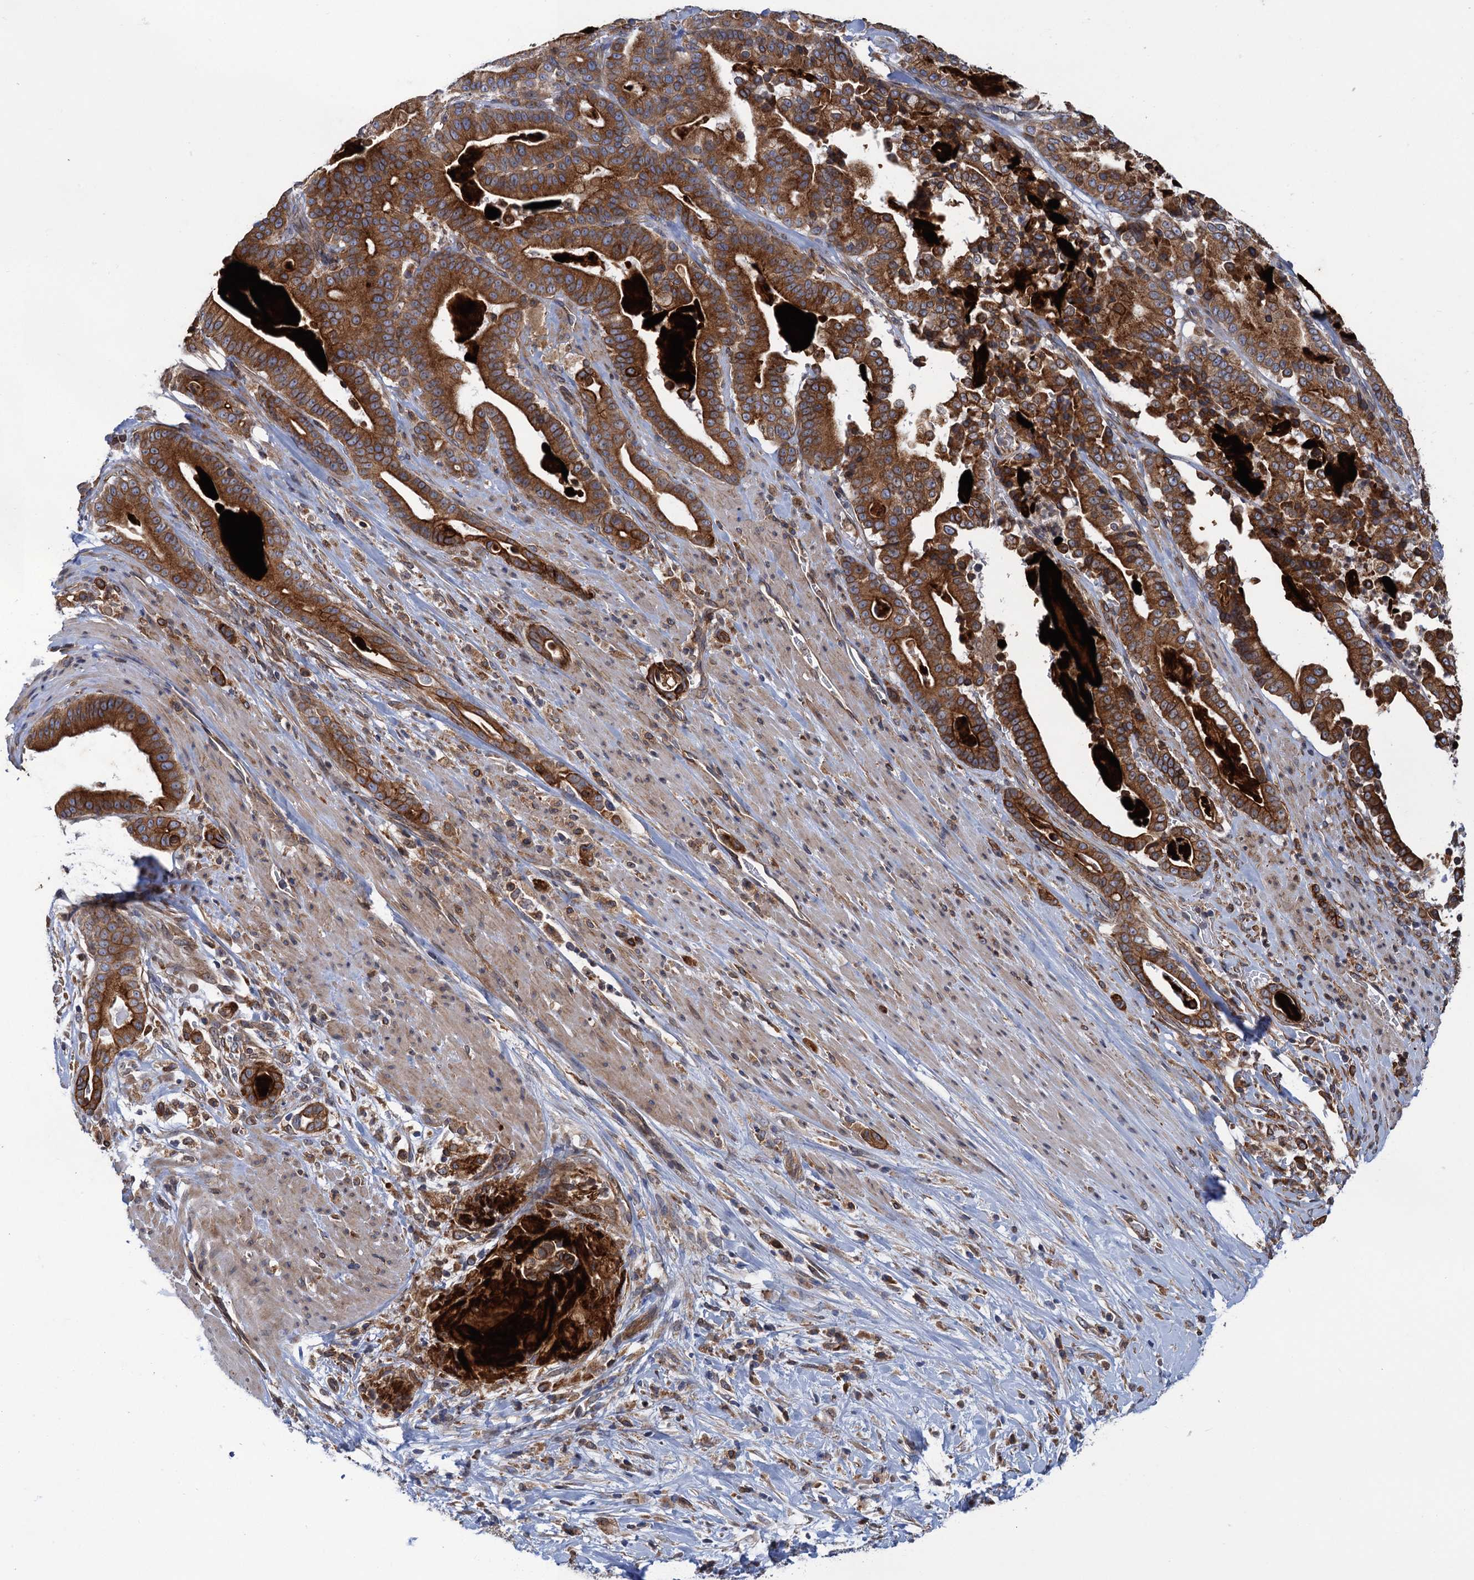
{"staining": {"intensity": "strong", "quantity": ">75%", "location": "cytoplasmic/membranous"}, "tissue": "pancreatic cancer", "cell_type": "Tumor cells", "image_type": "cancer", "snomed": [{"axis": "morphology", "description": "Adenocarcinoma, NOS"}, {"axis": "topography", "description": "Pancreas"}], "caption": "Tumor cells reveal strong cytoplasmic/membranous positivity in about >75% of cells in pancreatic cancer (adenocarcinoma).", "gene": "ARMC5", "patient": {"sex": "male", "age": 63}}